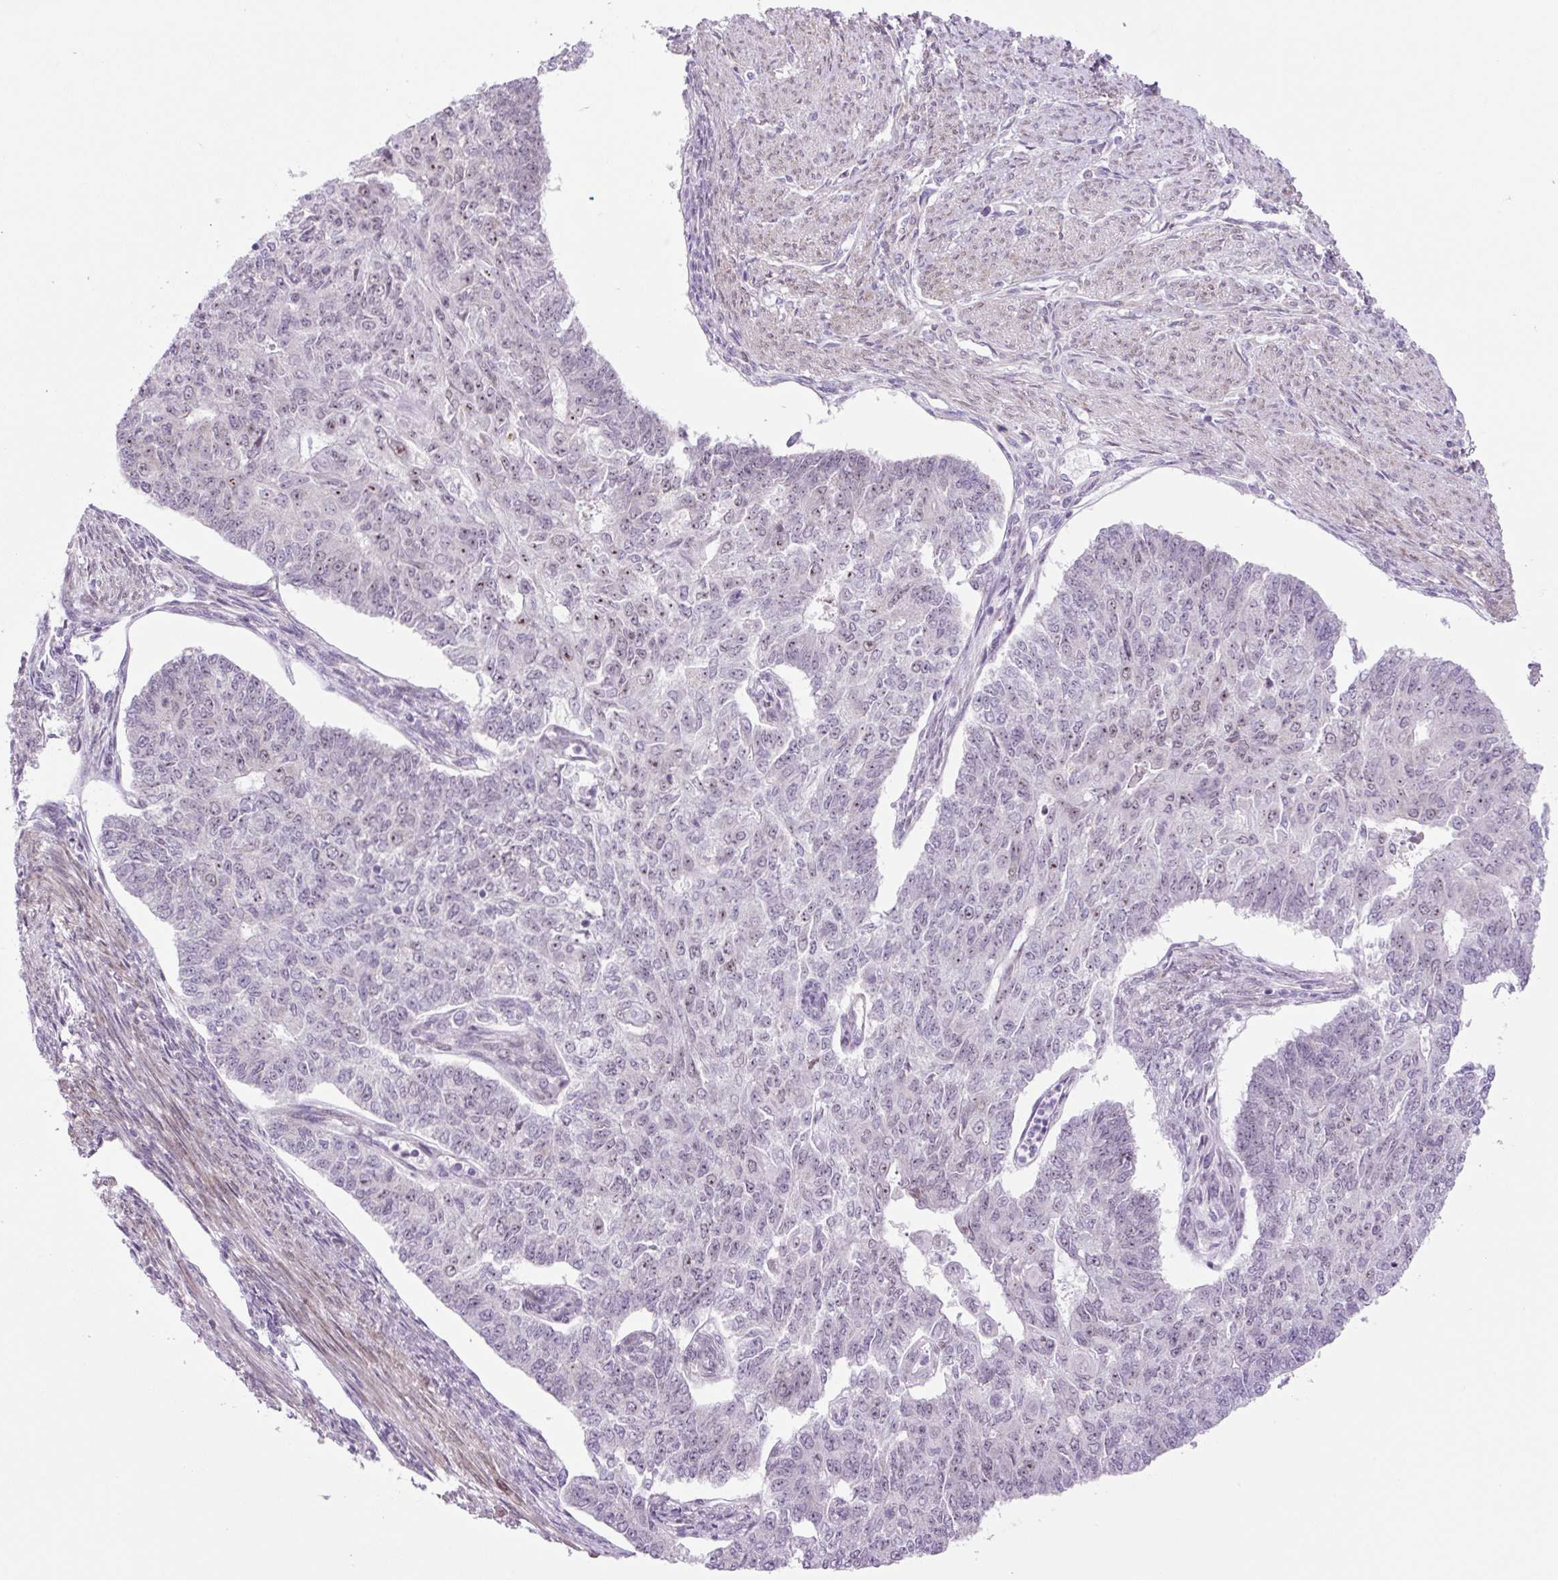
{"staining": {"intensity": "moderate", "quantity": "<25%", "location": "nuclear"}, "tissue": "endometrial cancer", "cell_type": "Tumor cells", "image_type": "cancer", "snomed": [{"axis": "morphology", "description": "Adenocarcinoma, NOS"}, {"axis": "topography", "description": "Endometrium"}], "caption": "An immunohistochemistry histopathology image of neoplastic tissue is shown. Protein staining in brown highlights moderate nuclear positivity in endometrial cancer (adenocarcinoma) within tumor cells.", "gene": "RRS1", "patient": {"sex": "female", "age": 32}}